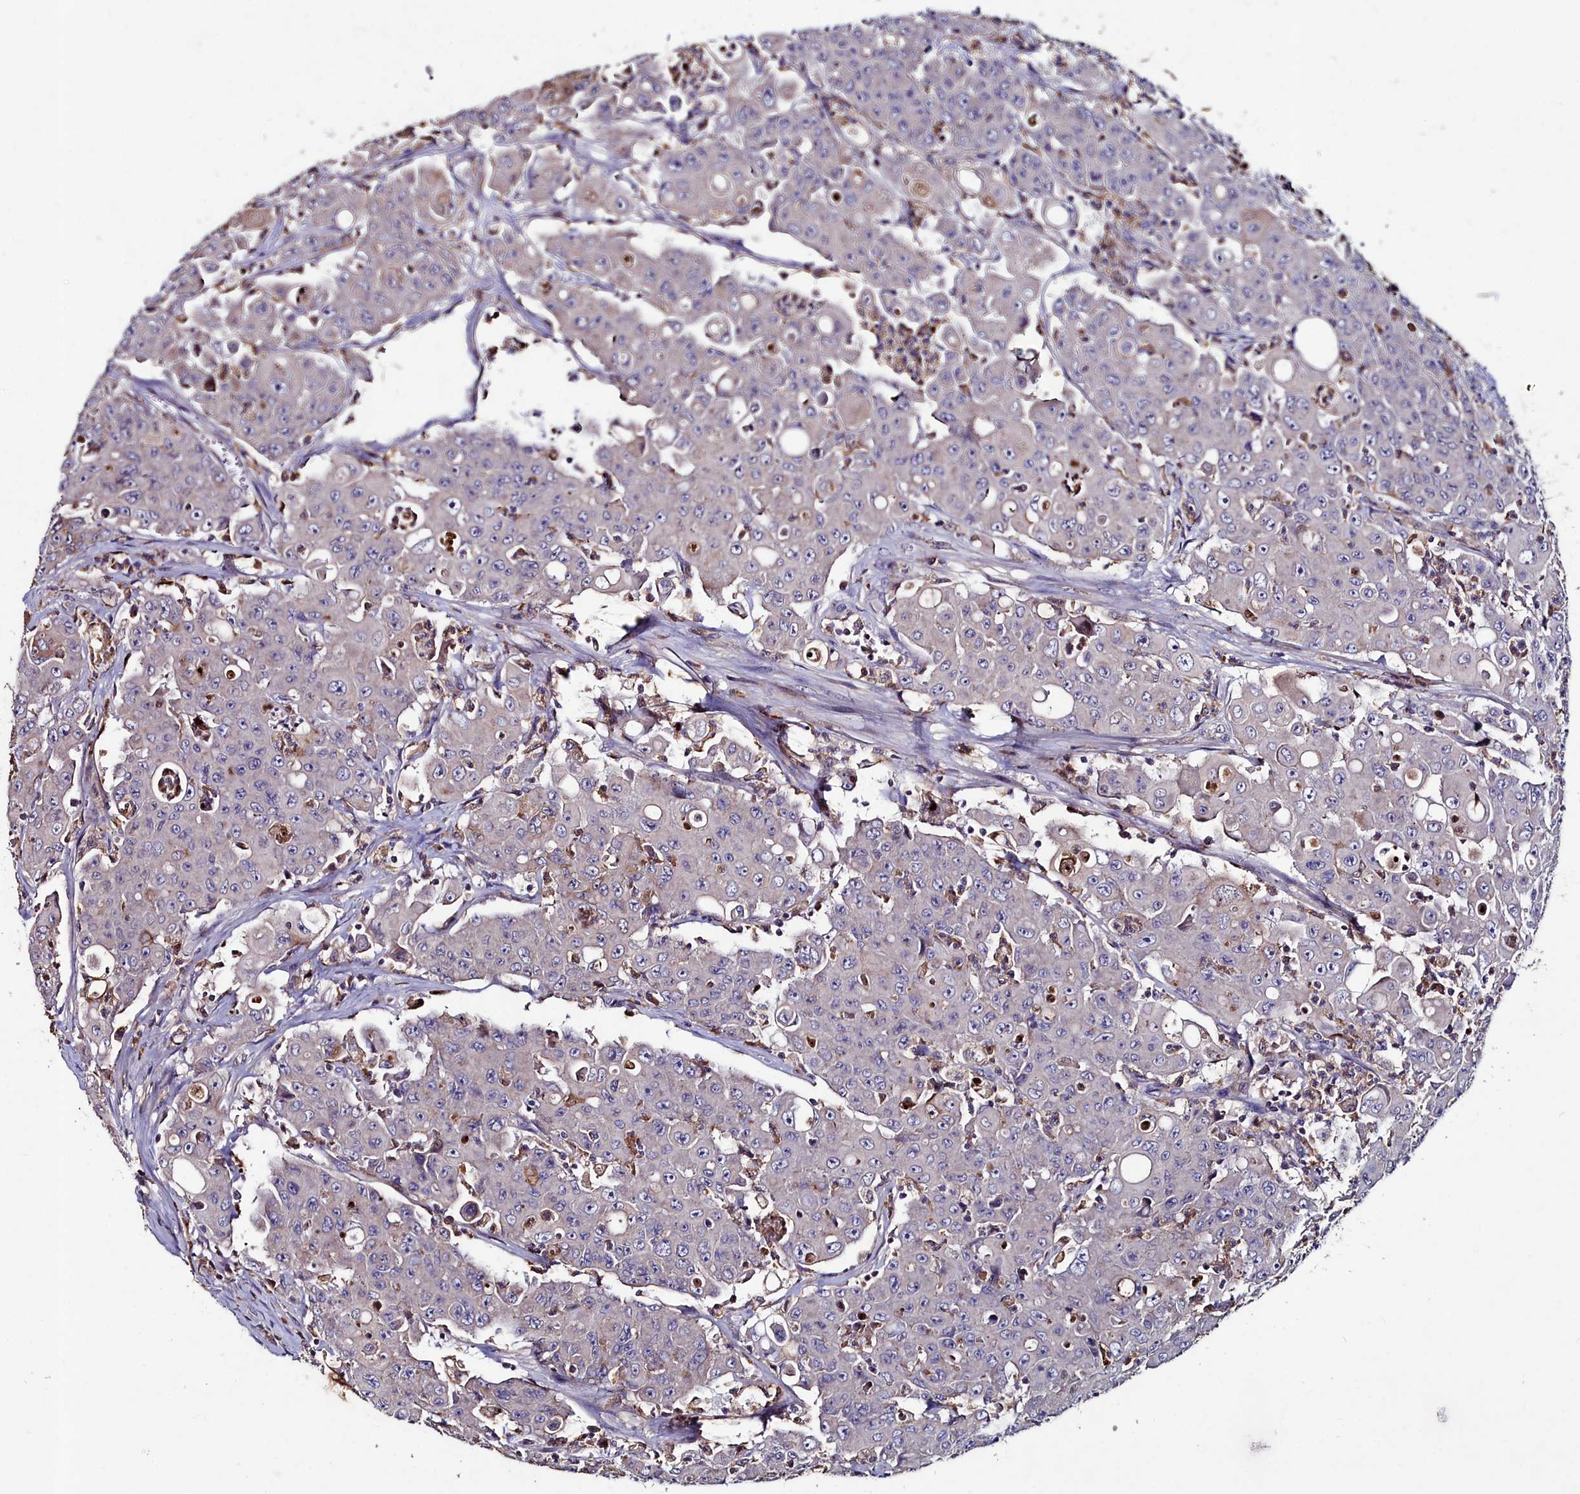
{"staining": {"intensity": "negative", "quantity": "none", "location": "none"}, "tissue": "colorectal cancer", "cell_type": "Tumor cells", "image_type": "cancer", "snomed": [{"axis": "morphology", "description": "Adenocarcinoma, NOS"}, {"axis": "topography", "description": "Colon"}], "caption": "A high-resolution image shows immunohistochemistry (IHC) staining of colorectal cancer, which shows no significant expression in tumor cells.", "gene": "AMBRA1", "patient": {"sex": "male", "age": 51}}